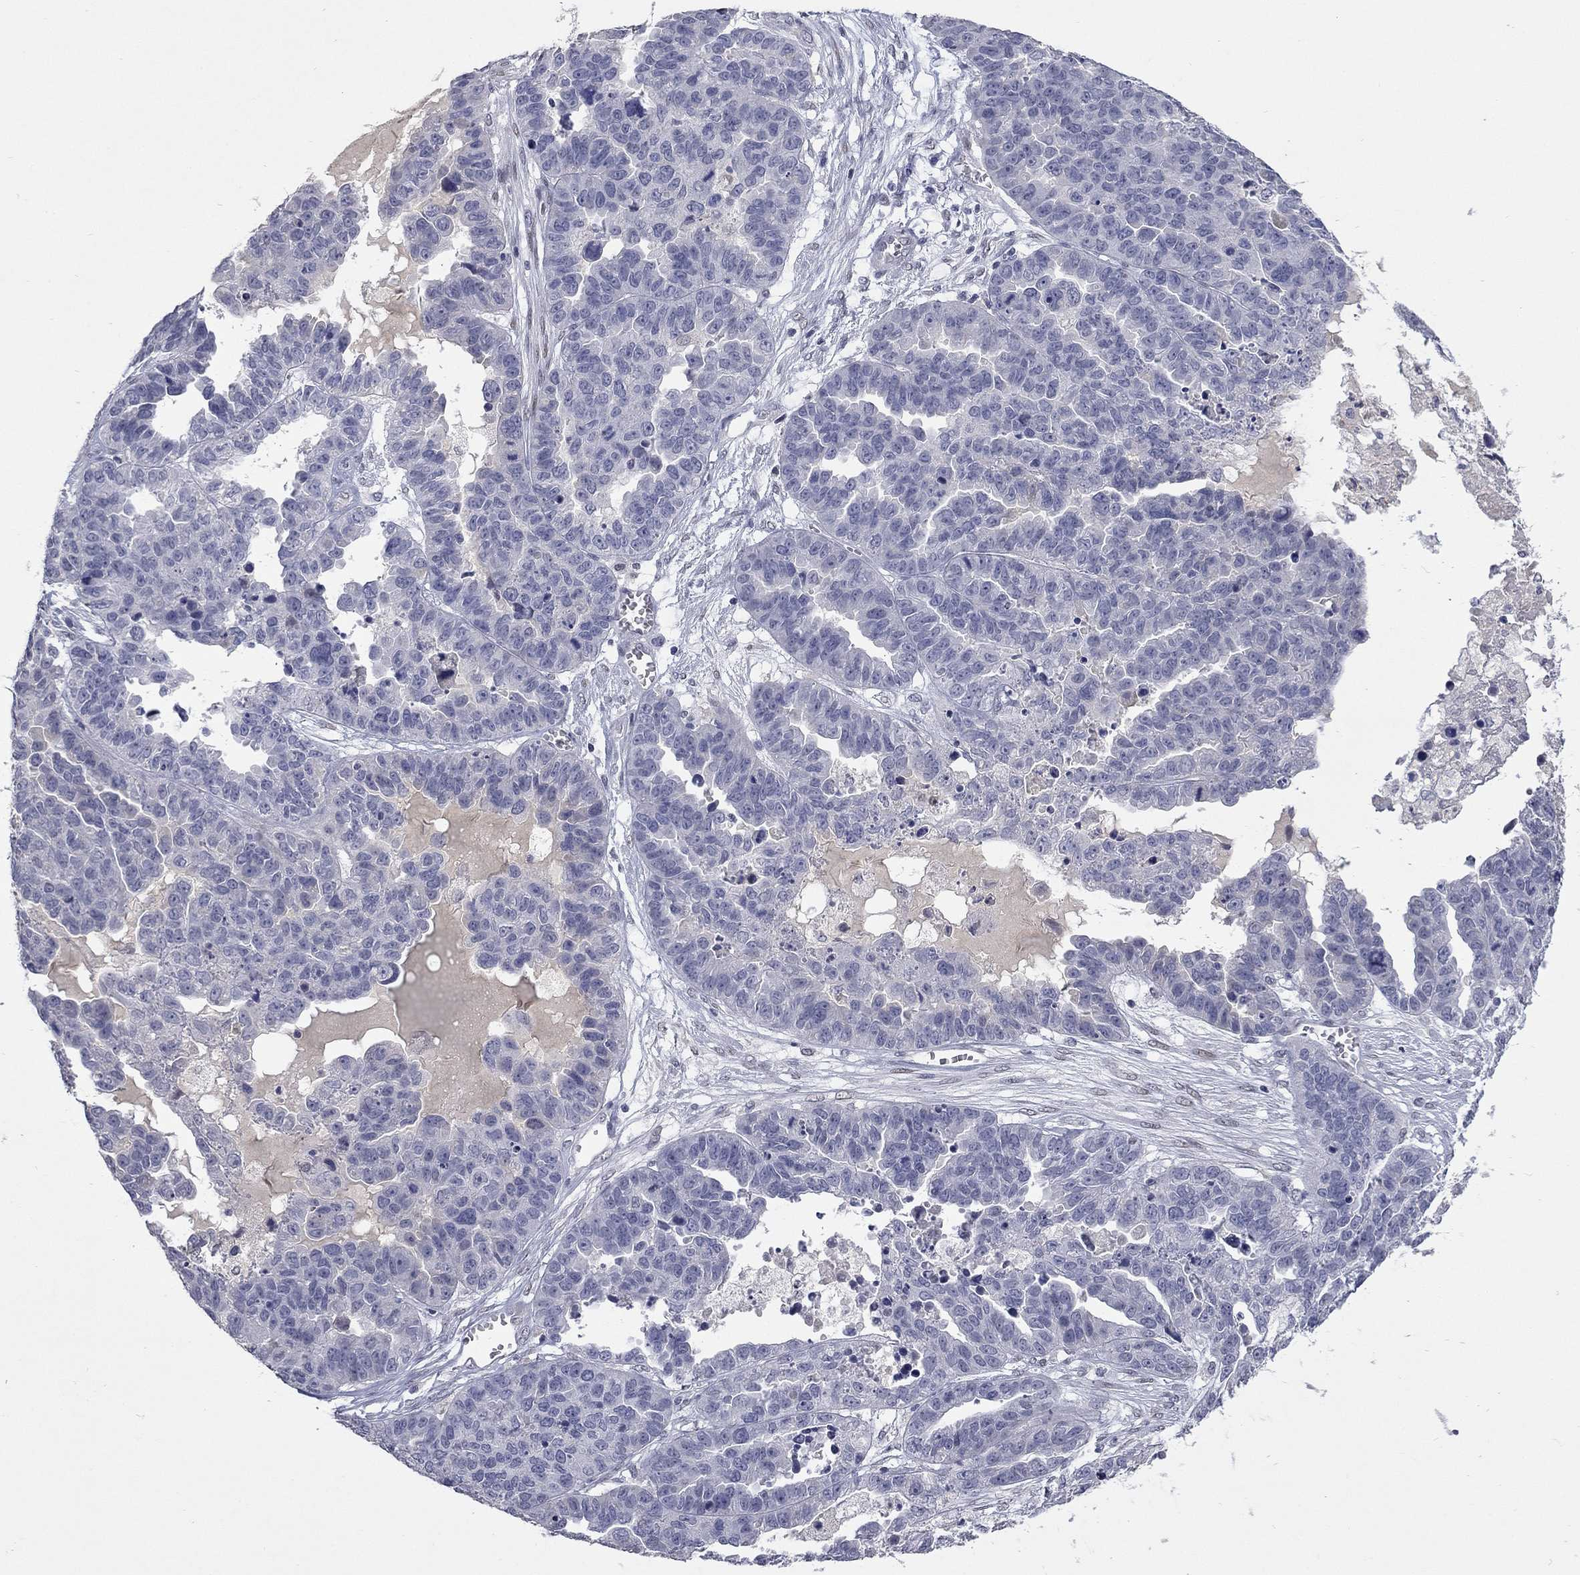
{"staining": {"intensity": "negative", "quantity": "none", "location": "none"}, "tissue": "ovarian cancer", "cell_type": "Tumor cells", "image_type": "cancer", "snomed": [{"axis": "morphology", "description": "Cystadenocarcinoma, serous, NOS"}, {"axis": "topography", "description": "Ovary"}], "caption": "High power microscopy histopathology image of an immunohistochemistry photomicrograph of ovarian cancer (serous cystadenocarcinoma), revealing no significant staining in tumor cells.", "gene": "SLC51A", "patient": {"sex": "female", "age": 87}}